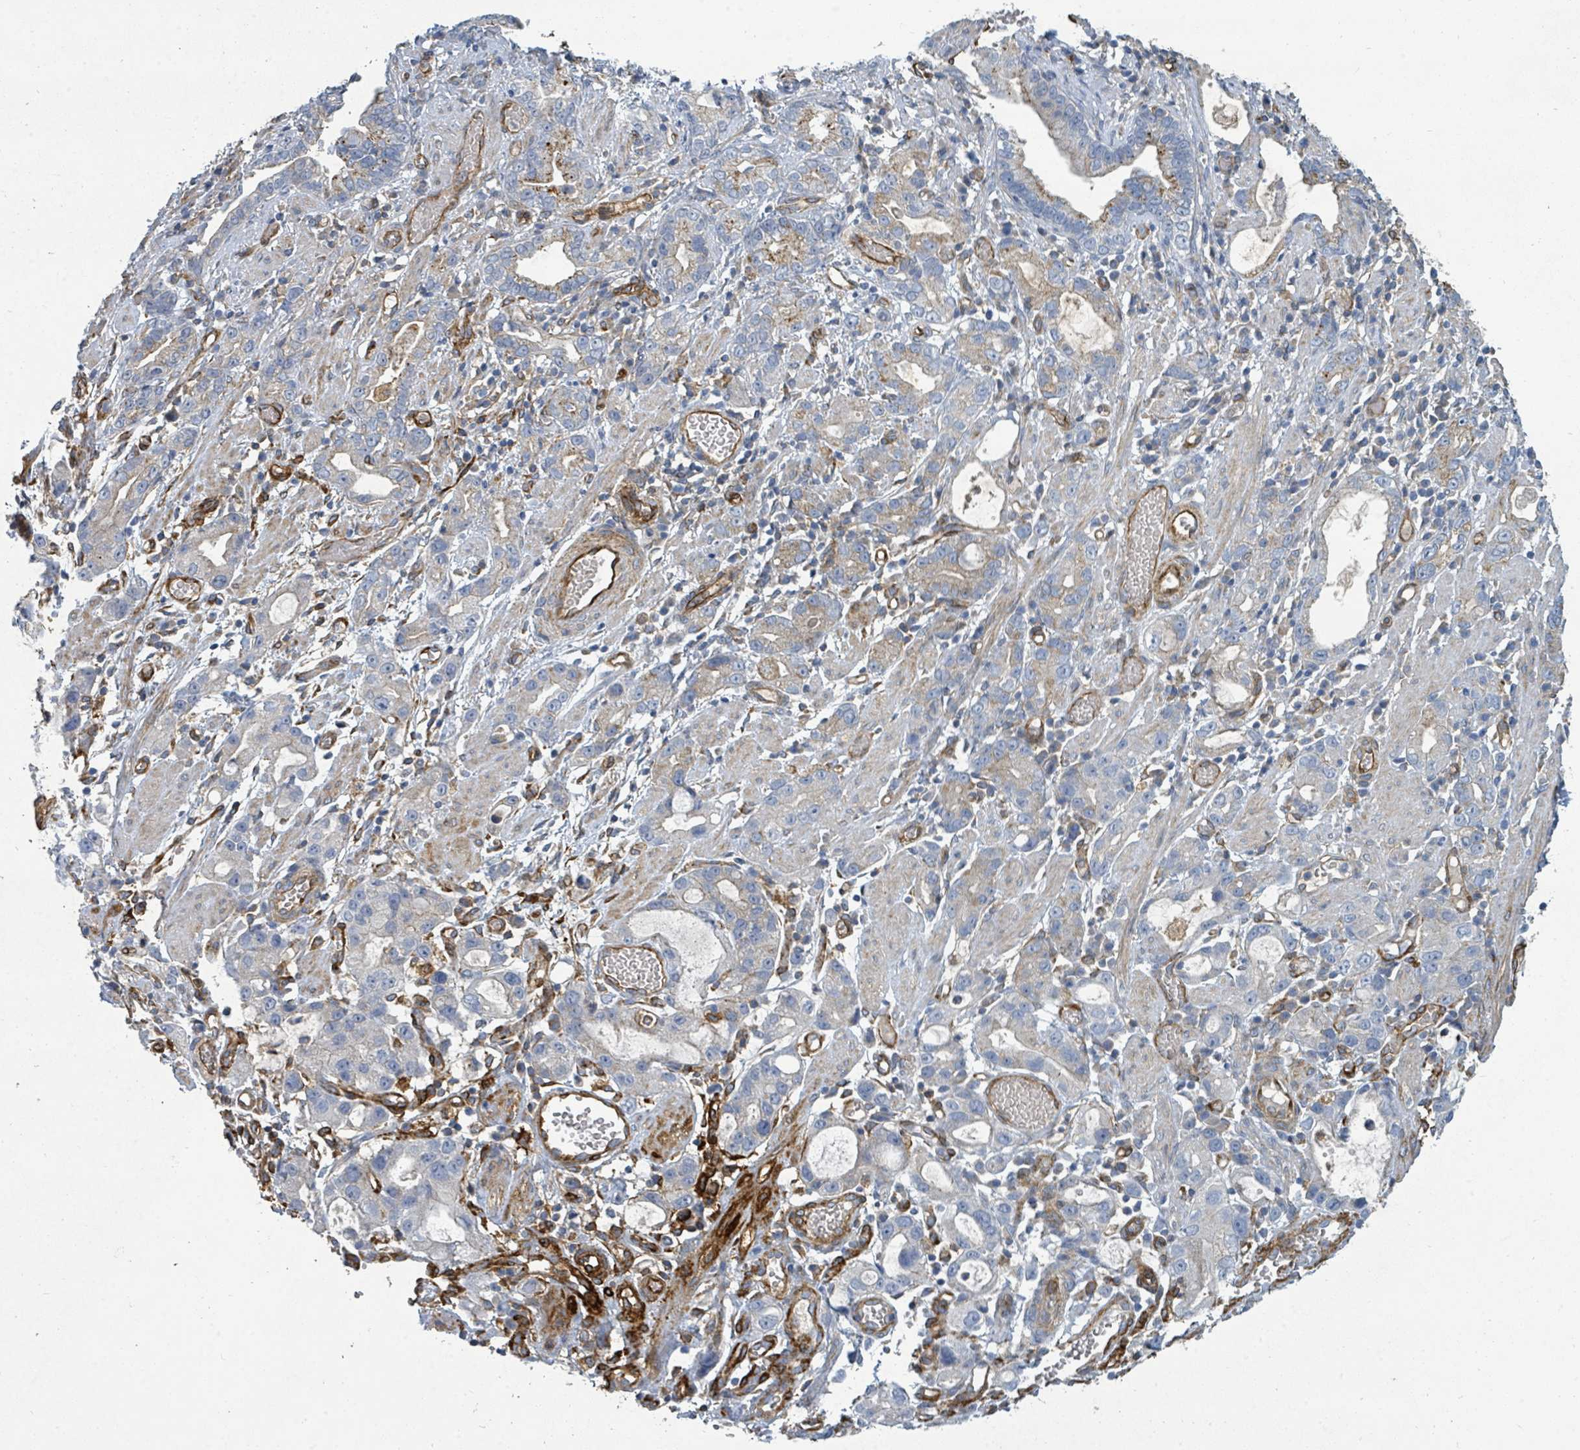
{"staining": {"intensity": "weak", "quantity": "<25%", "location": "cytoplasmic/membranous"}, "tissue": "stomach cancer", "cell_type": "Tumor cells", "image_type": "cancer", "snomed": [{"axis": "morphology", "description": "Adenocarcinoma, NOS"}, {"axis": "topography", "description": "Stomach"}], "caption": "Human stomach cancer (adenocarcinoma) stained for a protein using immunohistochemistry demonstrates no staining in tumor cells.", "gene": "IFIT1", "patient": {"sex": "male", "age": 55}}